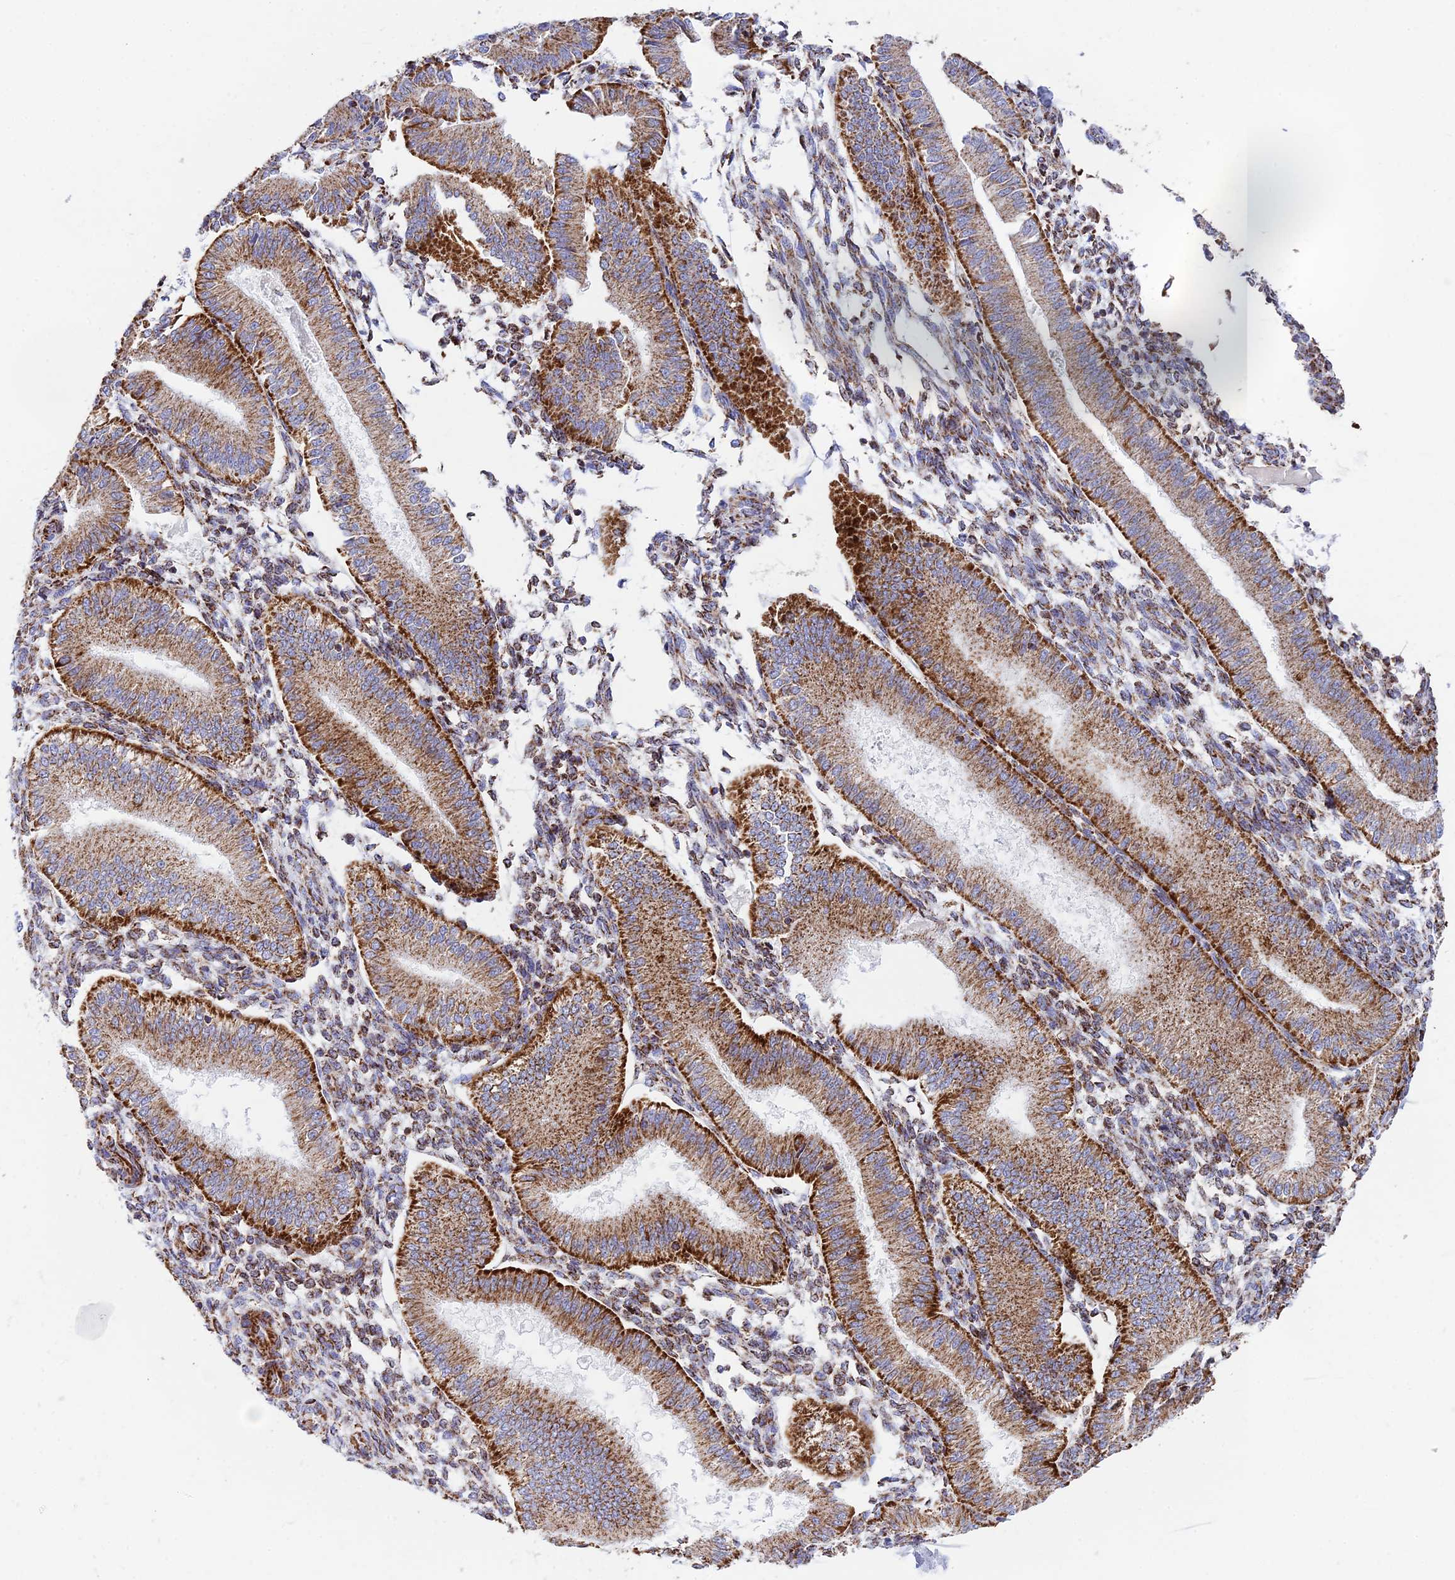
{"staining": {"intensity": "strong", "quantity": "25%-75%", "location": "cytoplasmic/membranous"}, "tissue": "endometrium", "cell_type": "Cells in endometrial stroma", "image_type": "normal", "snomed": [{"axis": "morphology", "description": "Normal tissue, NOS"}, {"axis": "topography", "description": "Endometrium"}], "caption": "A micrograph showing strong cytoplasmic/membranous positivity in approximately 25%-75% of cells in endometrial stroma in normal endometrium, as visualized by brown immunohistochemical staining.", "gene": "CHCHD3", "patient": {"sex": "female", "age": 39}}